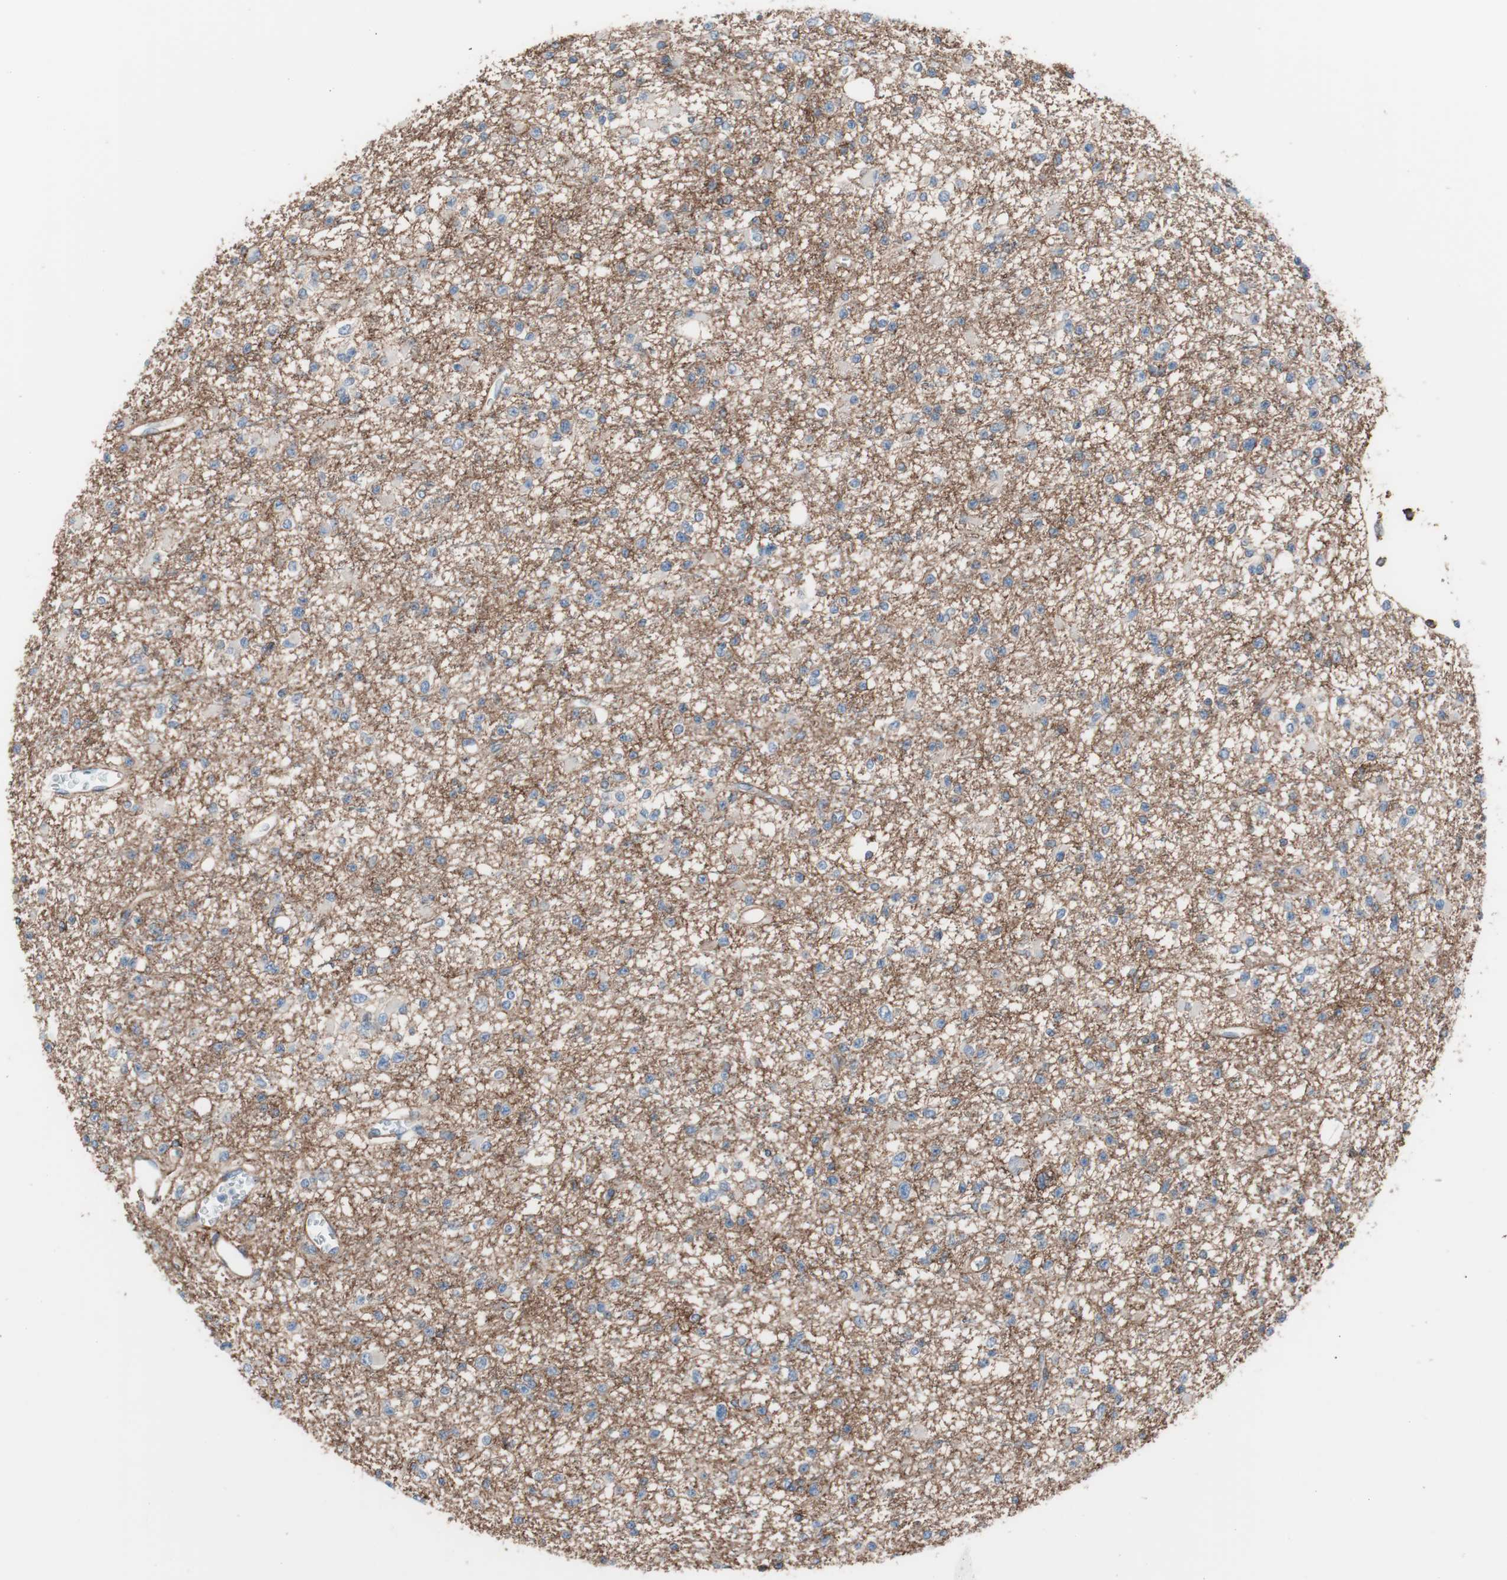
{"staining": {"intensity": "negative", "quantity": "none", "location": "none"}, "tissue": "glioma", "cell_type": "Tumor cells", "image_type": "cancer", "snomed": [{"axis": "morphology", "description": "Glioma, malignant, Low grade"}, {"axis": "topography", "description": "Brain"}], "caption": "There is no significant staining in tumor cells of glioma. (Stains: DAB (3,3'-diaminobenzidine) immunohistochemistry with hematoxylin counter stain, Microscopy: brightfield microscopy at high magnification).", "gene": "CD81", "patient": {"sex": "female", "age": 22}}